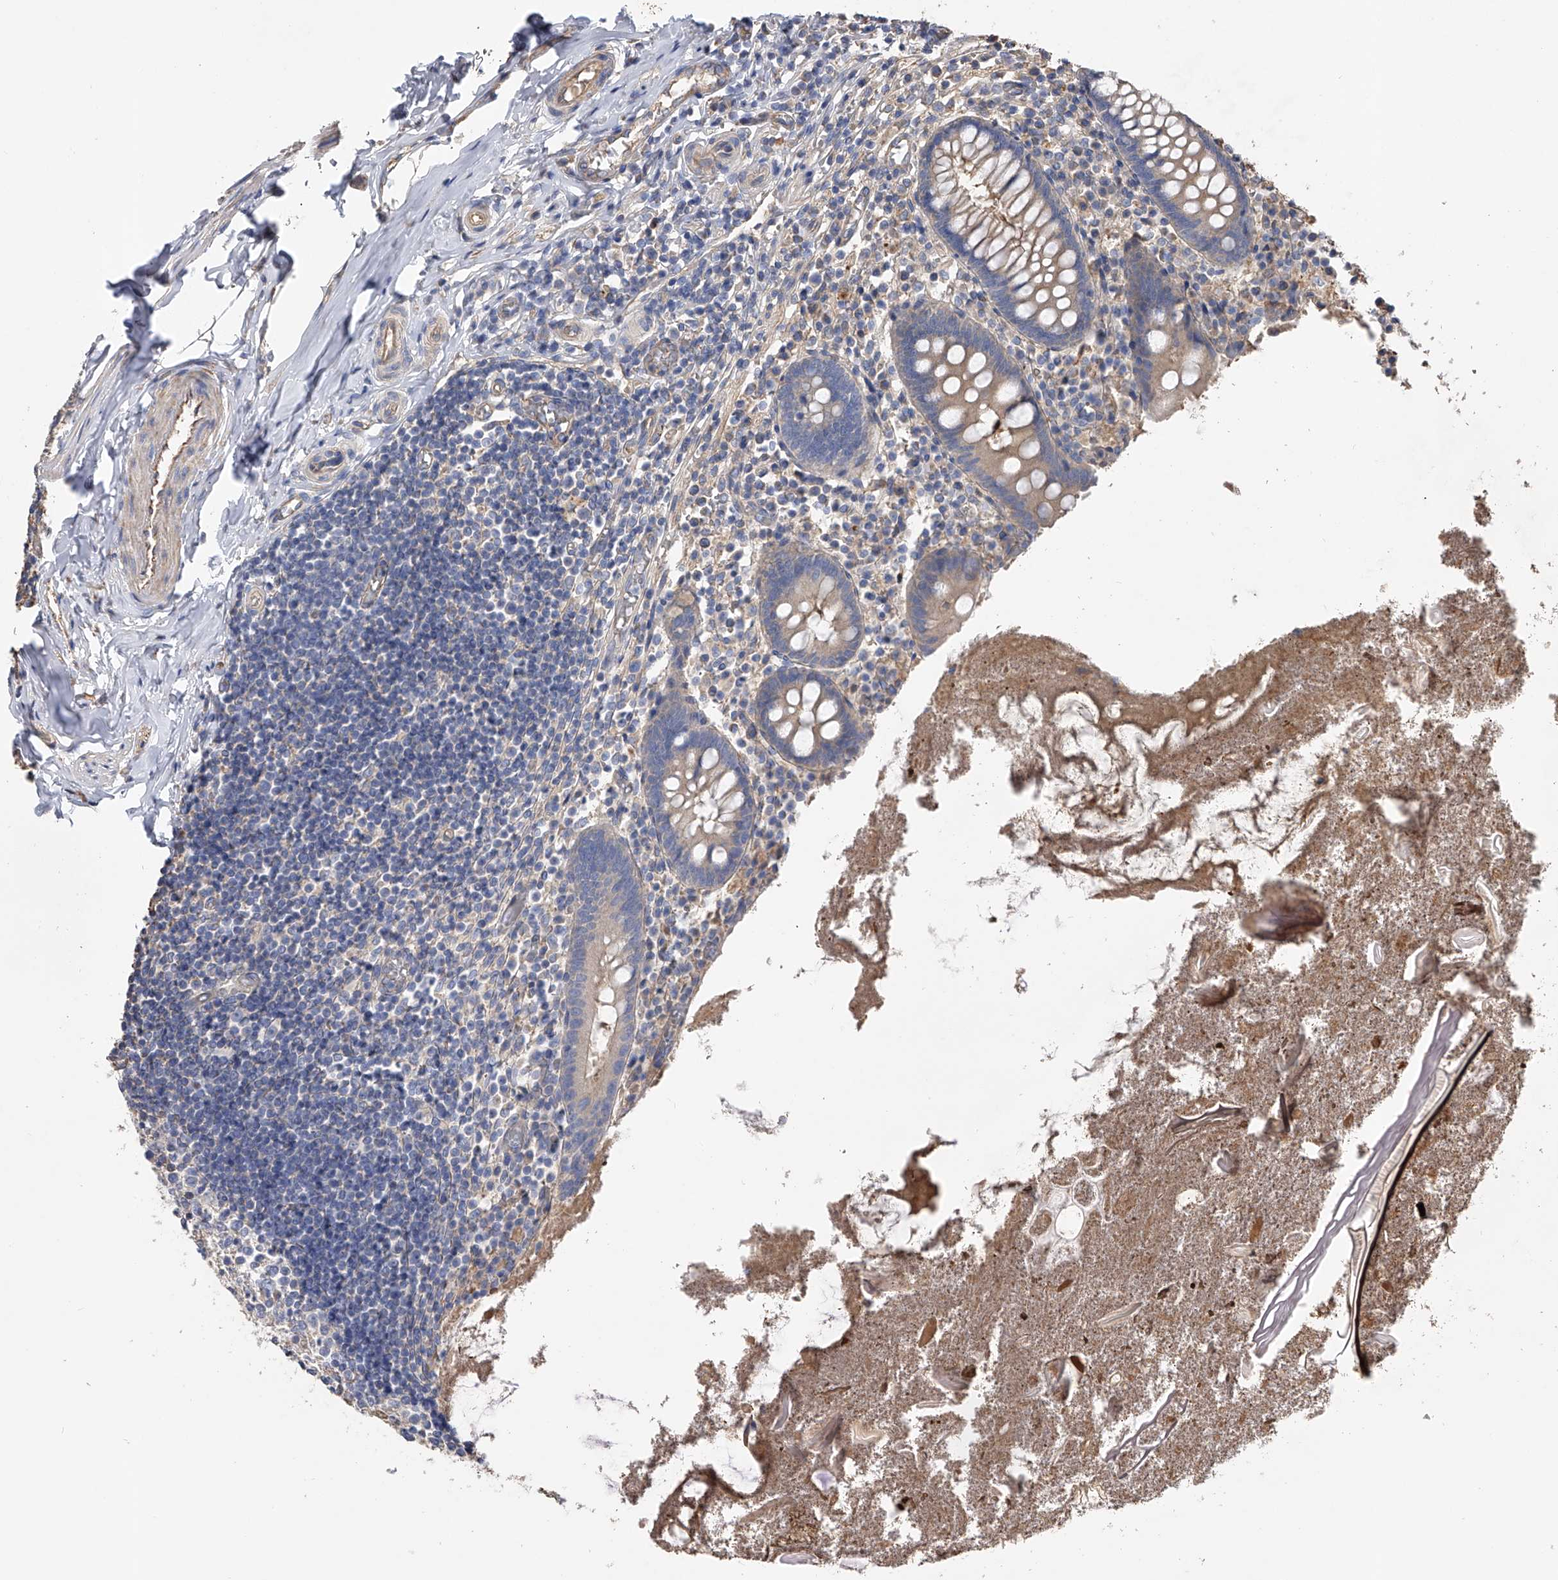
{"staining": {"intensity": "weak", "quantity": "<25%", "location": "cytoplasmic/membranous"}, "tissue": "appendix", "cell_type": "Glandular cells", "image_type": "normal", "snomed": [{"axis": "morphology", "description": "Normal tissue, NOS"}, {"axis": "topography", "description": "Appendix"}], "caption": "DAB (3,3'-diaminobenzidine) immunohistochemical staining of unremarkable appendix displays no significant expression in glandular cells. (DAB (3,3'-diaminobenzidine) IHC, high magnification).", "gene": "RWDD2A", "patient": {"sex": "female", "age": 17}}